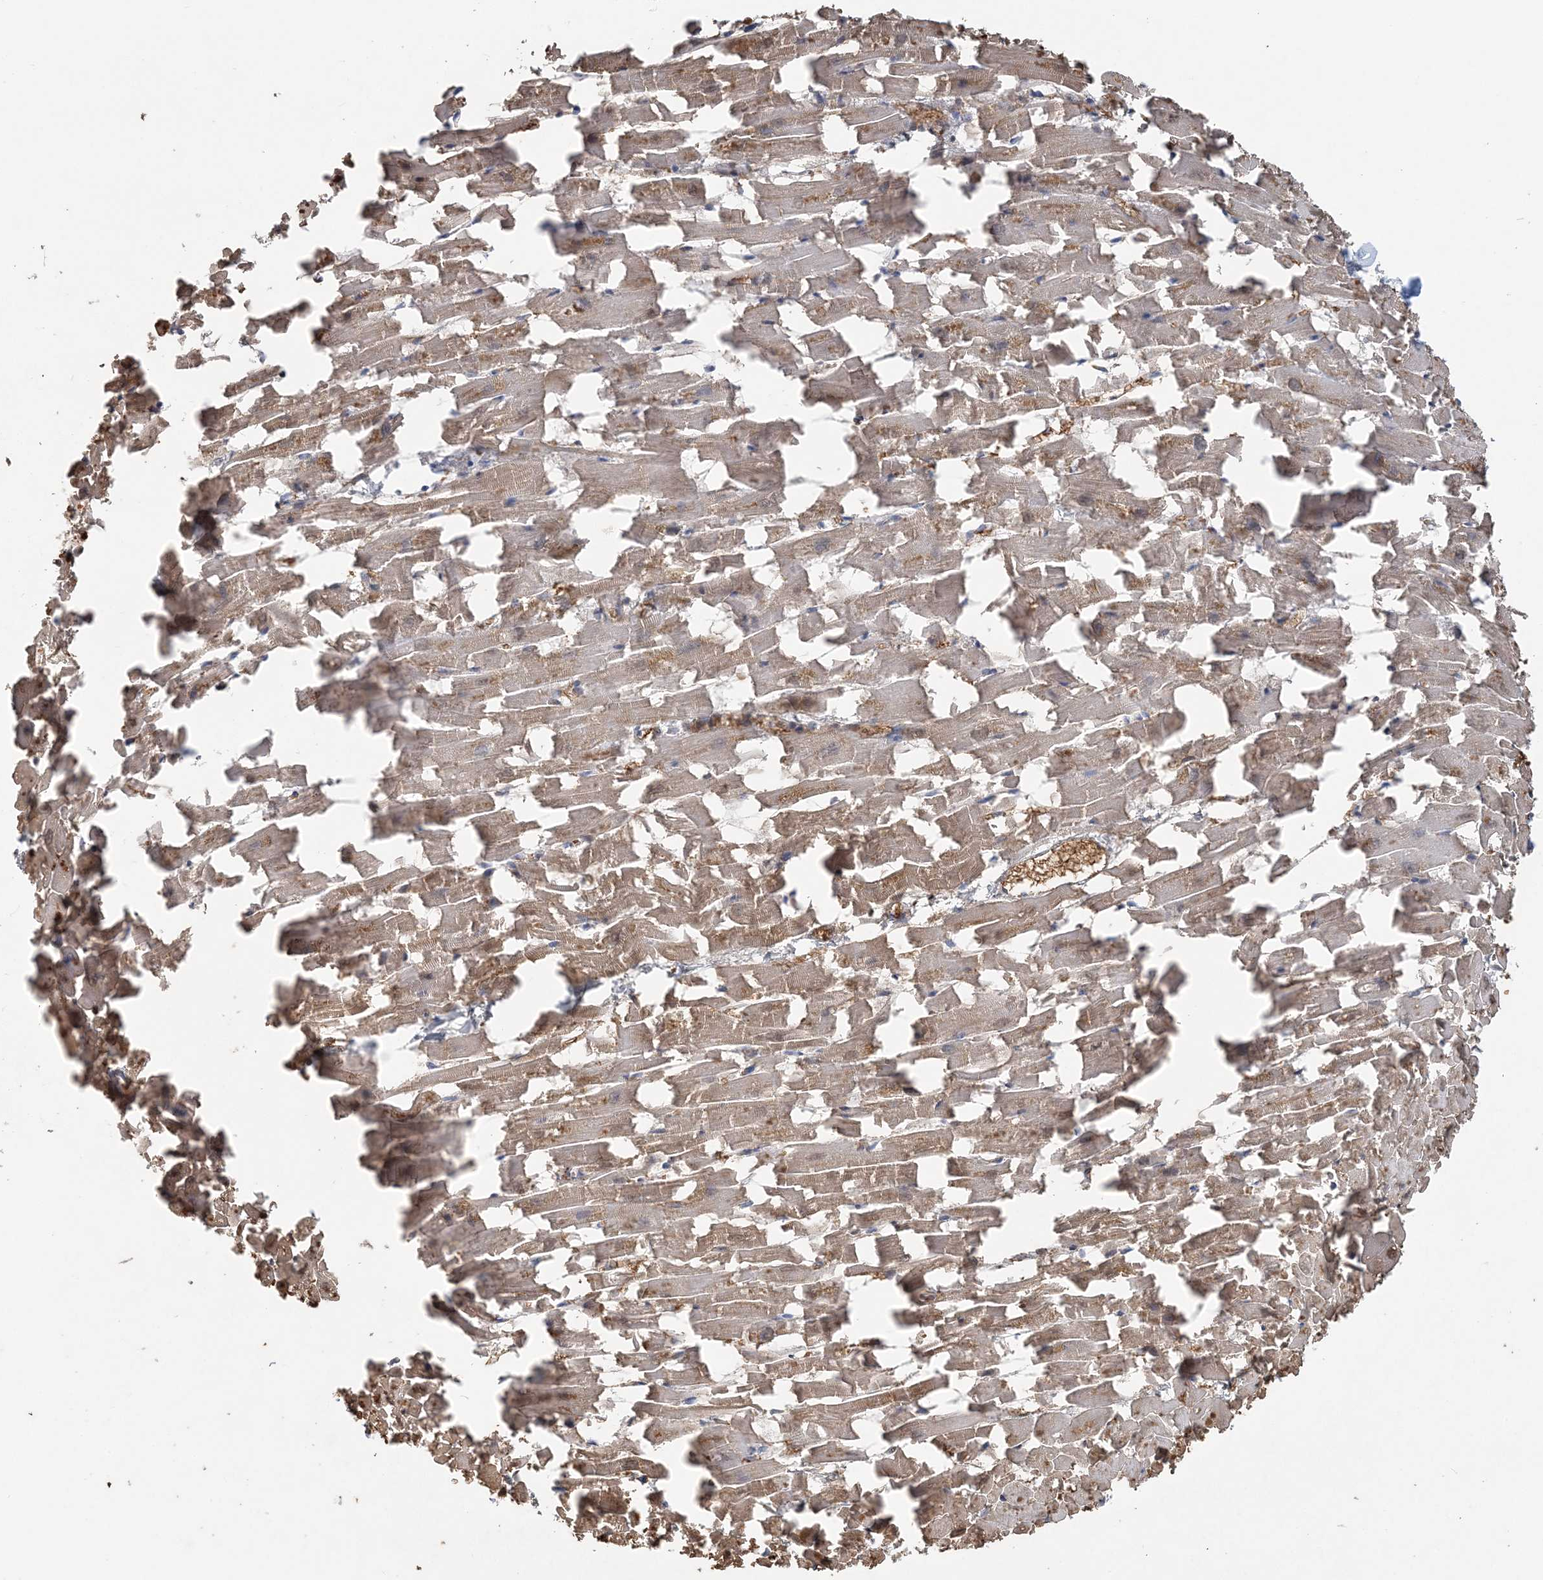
{"staining": {"intensity": "weak", "quantity": "25%-75%", "location": "cytoplasmic/membranous"}, "tissue": "heart muscle", "cell_type": "Cardiomyocytes", "image_type": "normal", "snomed": [{"axis": "morphology", "description": "Normal tissue, NOS"}, {"axis": "topography", "description": "Heart"}], "caption": "A low amount of weak cytoplasmic/membranous expression is appreciated in approximately 25%-75% of cardiomyocytes in unremarkable heart muscle.", "gene": "HBD", "patient": {"sex": "female", "age": 64}}